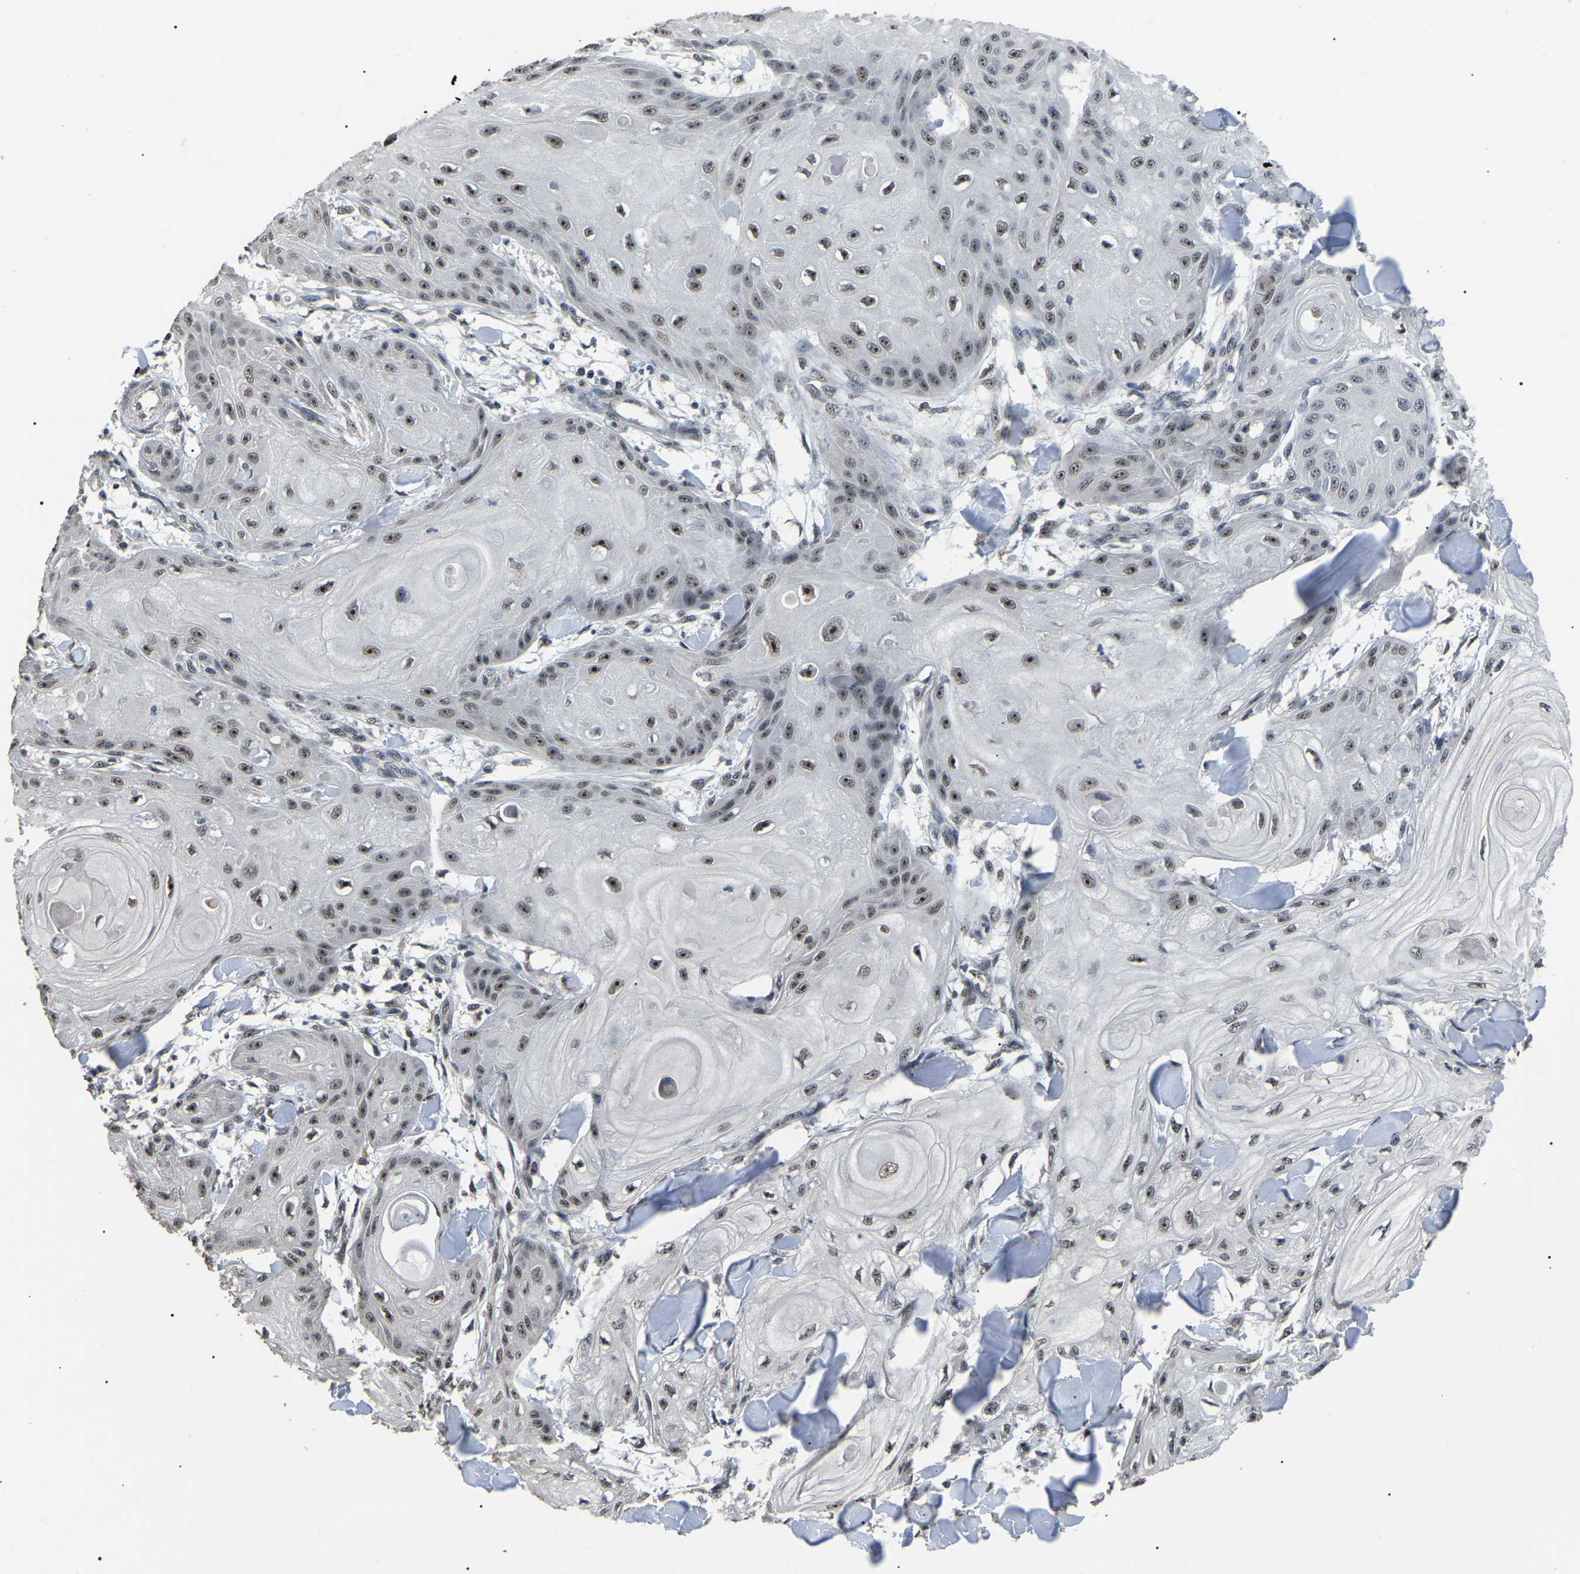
{"staining": {"intensity": "moderate", "quantity": ">75%", "location": "nuclear"}, "tissue": "skin cancer", "cell_type": "Tumor cells", "image_type": "cancer", "snomed": [{"axis": "morphology", "description": "Squamous cell carcinoma, NOS"}, {"axis": "topography", "description": "Skin"}], "caption": "The photomicrograph displays immunohistochemical staining of skin cancer (squamous cell carcinoma). There is moderate nuclear expression is seen in about >75% of tumor cells. Nuclei are stained in blue.", "gene": "PPM1E", "patient": {"sex": "male", "age": 74}}